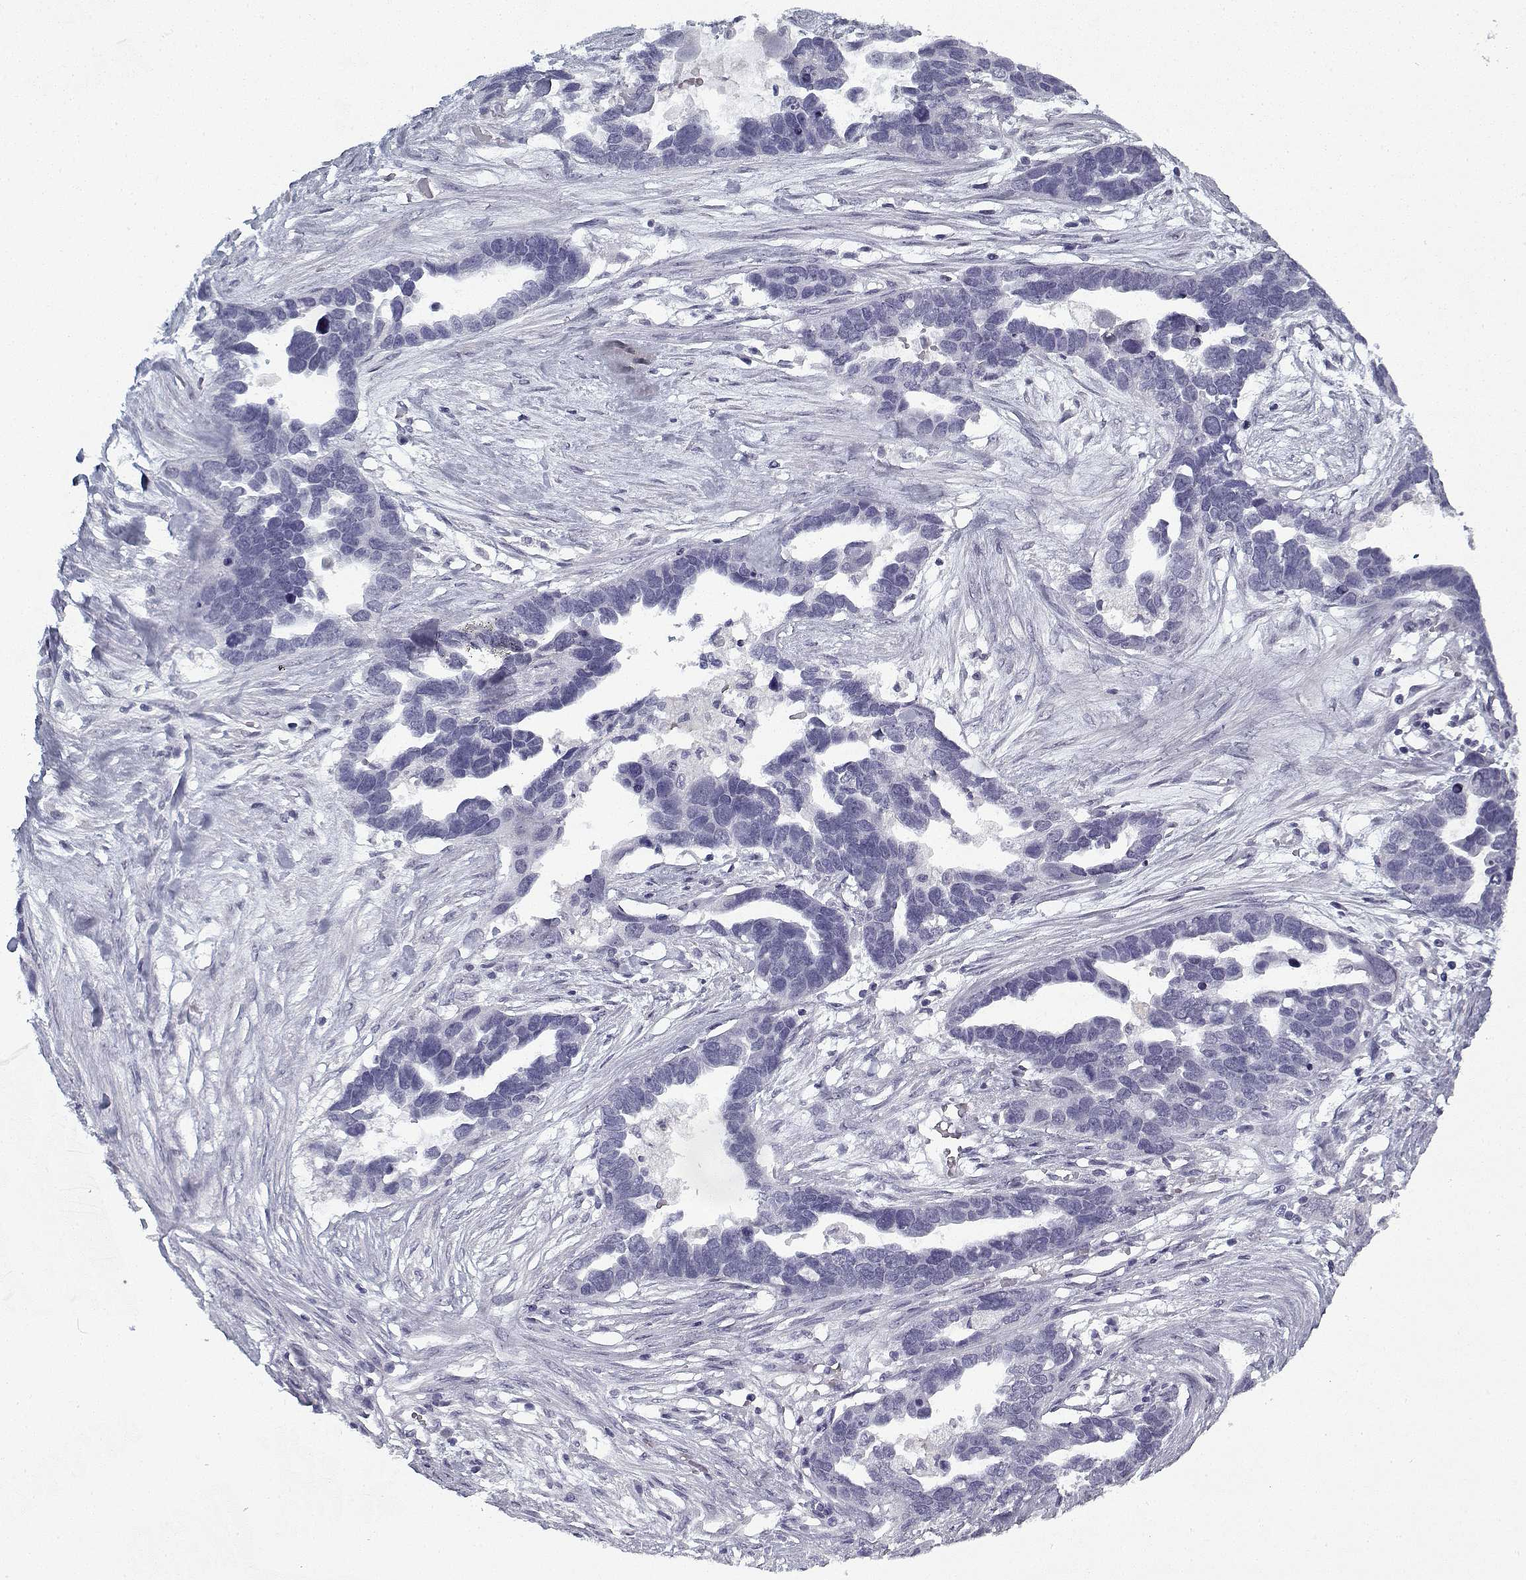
{"staining": {"intensity": "negative", "quantity": "none", "location": "none"}, "tissue": "ovarian cancer", "cell_type": "Tumor cells", "image_type": "cancer", "snomed": [{"axis": "morphology", "description": "Cystadenocarcinoma, serous, NOS"}, {"axis": "topography", "description": "Ovary"}], "caption": "IHC micrograph of human ovarian cancer stained for a protein (brown), which reveals no staining in tumor cells.", "gene": "RNF32", "patient": {"sex": "female", "age": 54}}